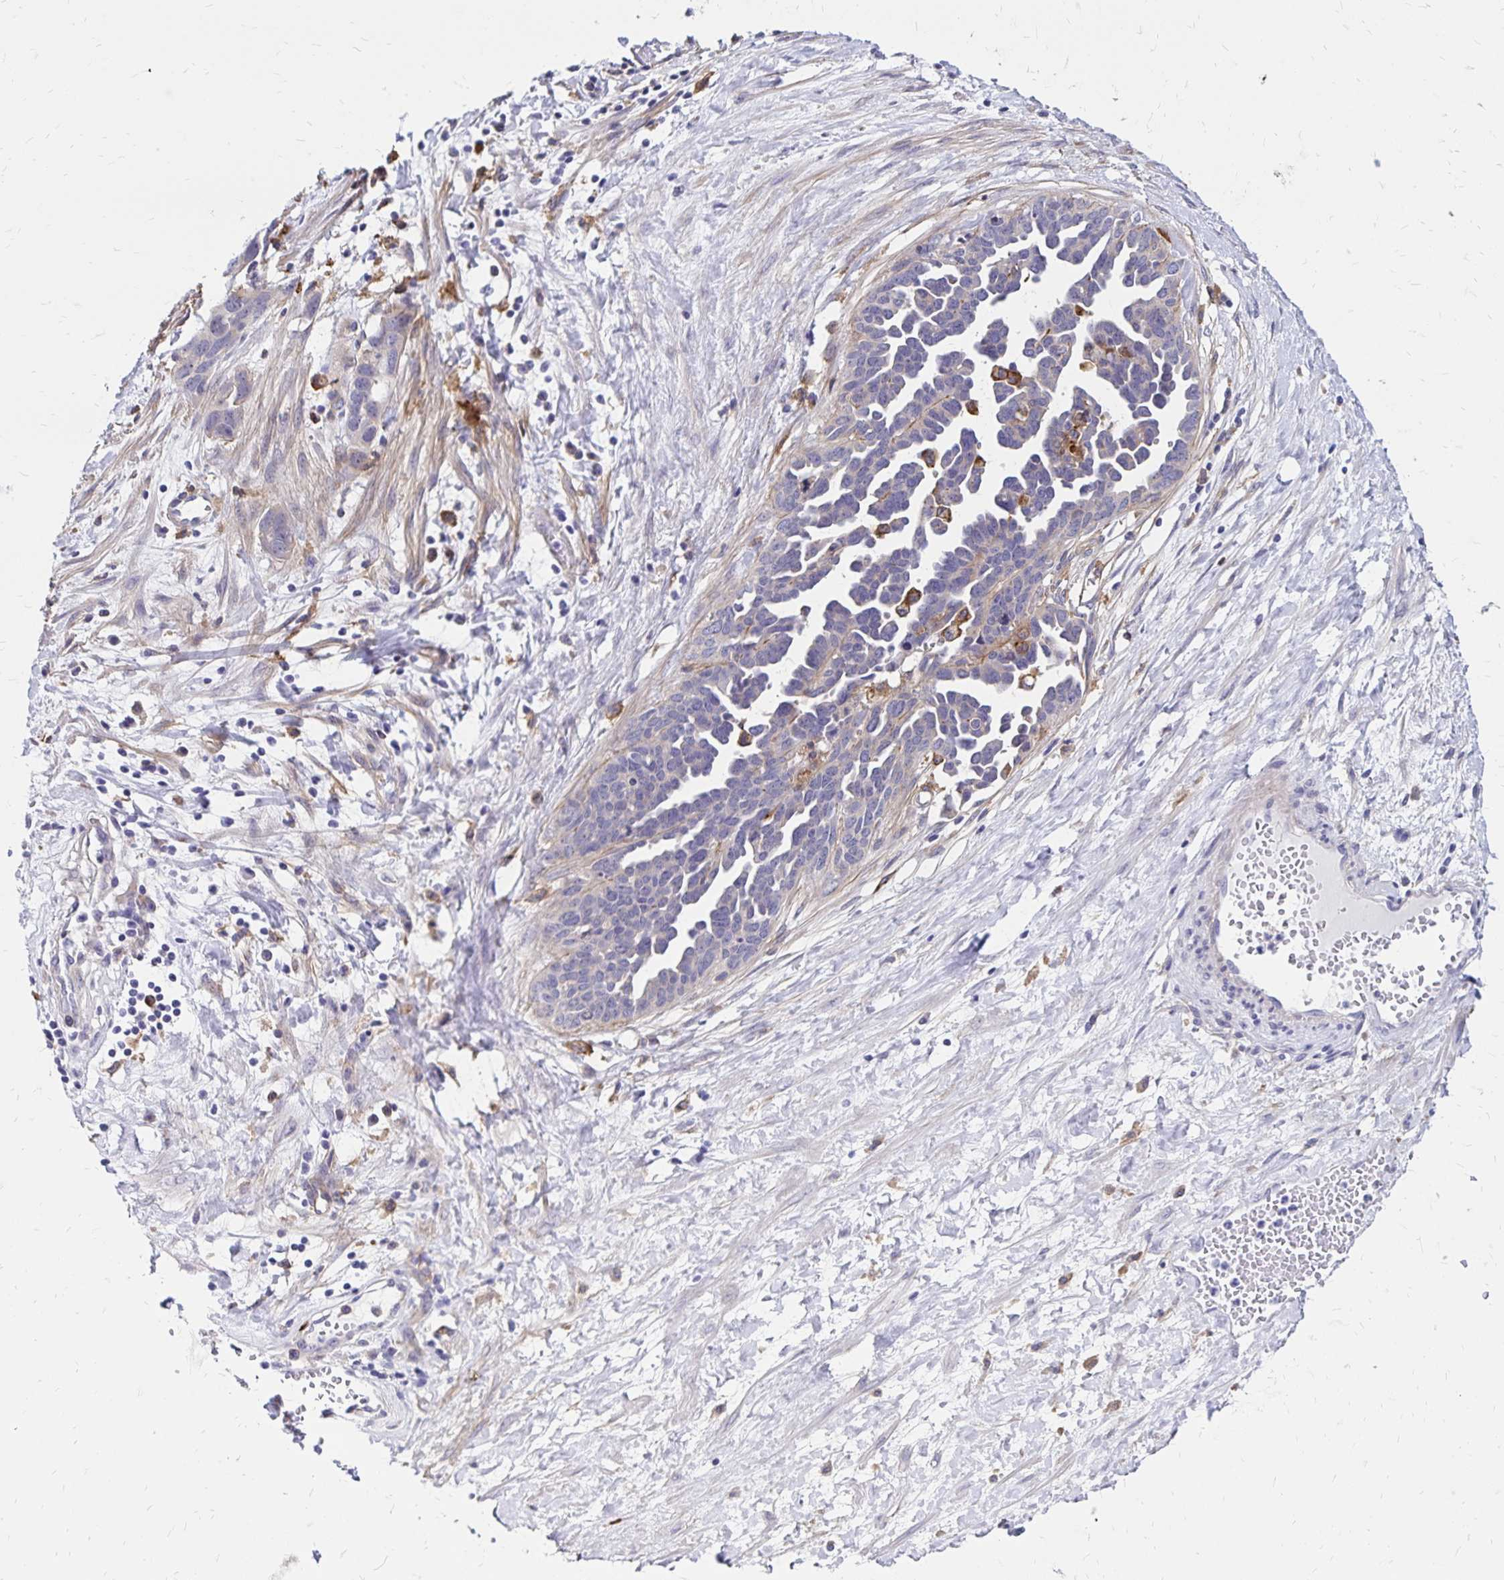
{"staining": {"intensity": "weak", "quantity": "<25%", "location": "cytoplasmic/membranous"}, "tissue": "ovarian cancer", "cell_type": "Tumor cells", "image_type": "cancer", "snomed": [{"axis": "morphology", "description": "Cystadenocarcinoma, serous, NOS"}, {"axis": "topography", "description": "Ovary"}], "caption": "This photomicrograph is of ovarian cancer (serous cystadenocarcinoma) stained with immunohistochemistry to label a protein in brown with the nuclei are counter-stained blue. There is no staining in tumor cells. (DAB immunohistochemistry (IHC) visualized using brightfield microscopy, high magnification).", "gene": "TNS3", "patient": {"sex": "female", "age": 54}}